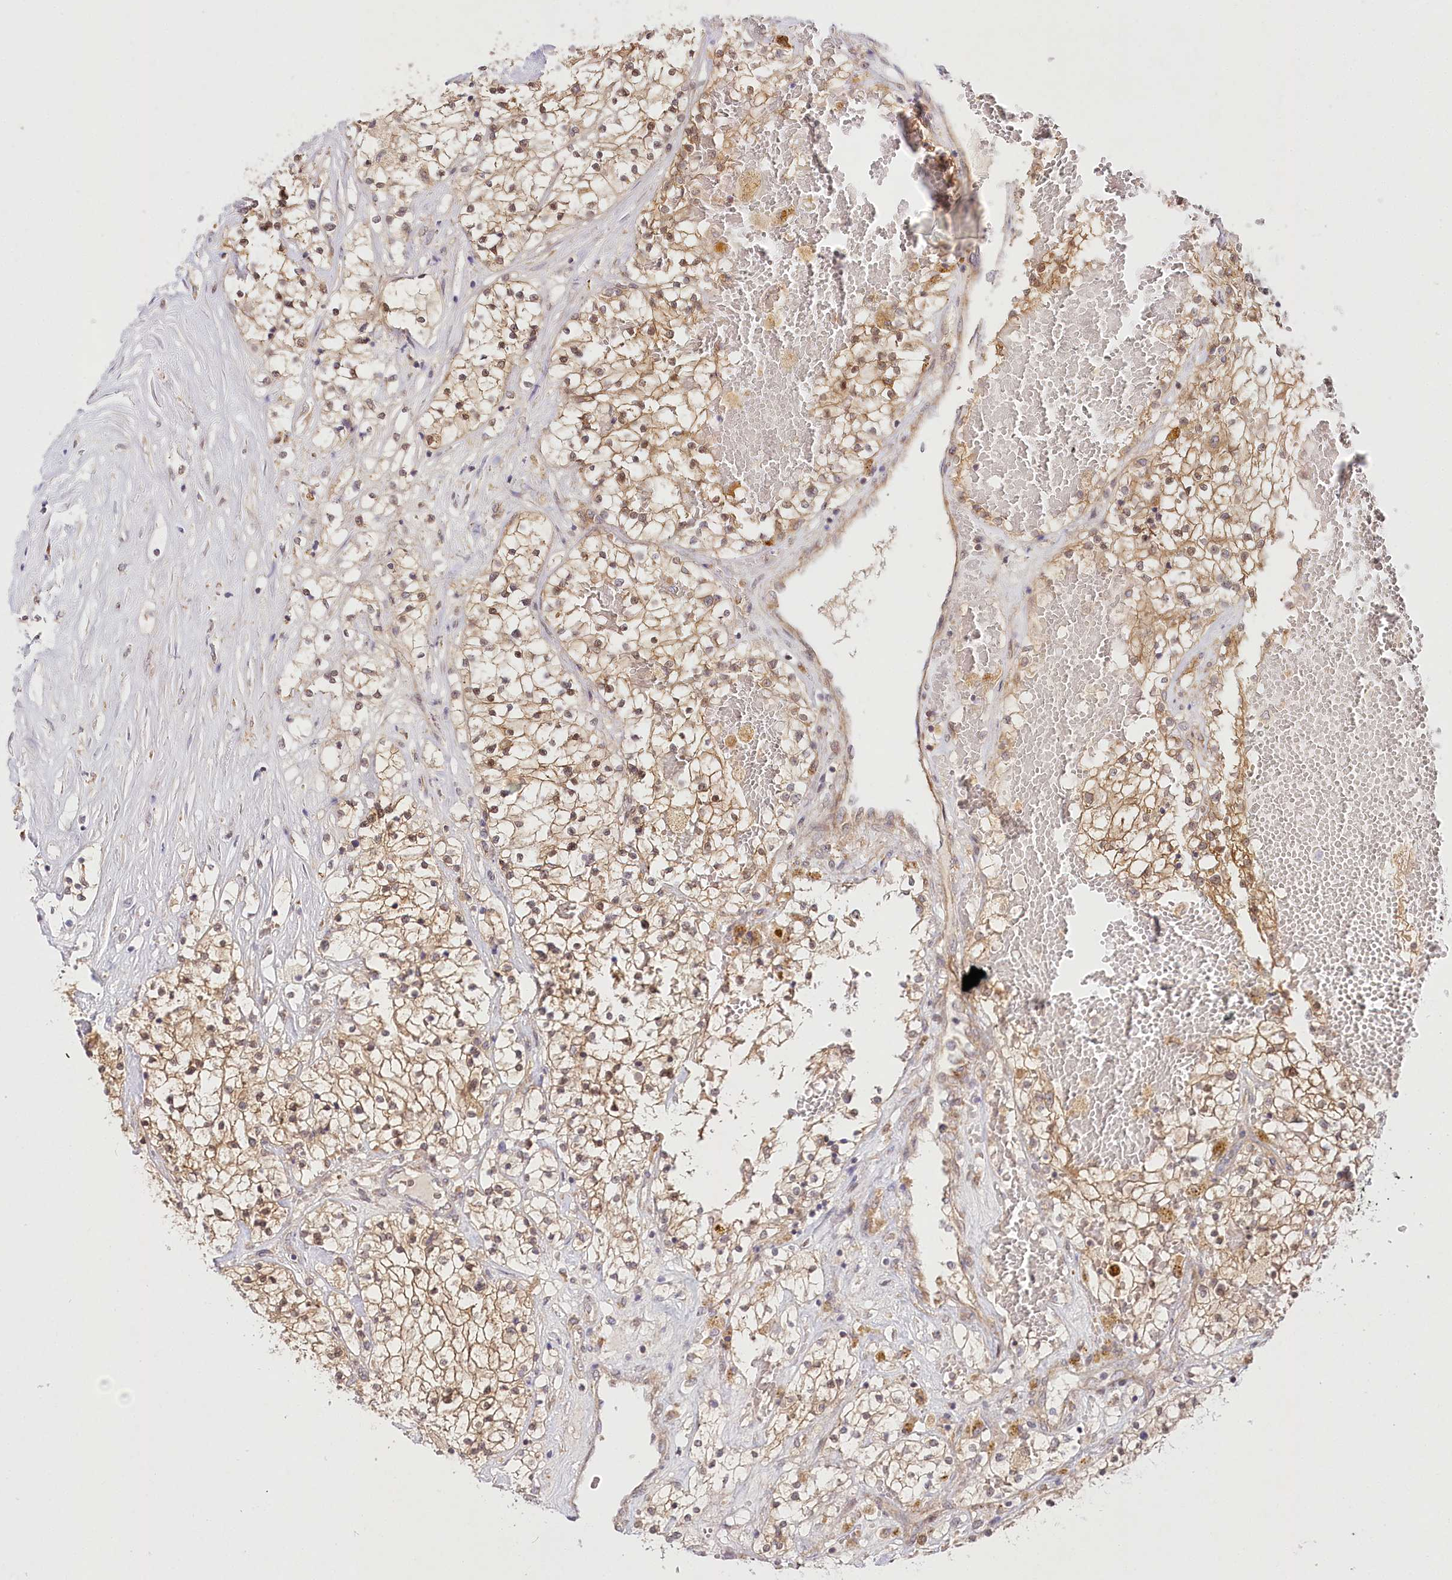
{"staining": {"intensity": "weak", "quantity": ">75%", "location": "cytoplasmic/membranous"}, "tissue": "renal cancer", "cell_type": "Tumor cells", "image_type": "cancer", "snomed": [{"axis": "morphology", "description": "Normal tissue, NOS"}, {"axis": "morphology", "description": "Adenocarcinoma, NOS"}, {"axis": "topography", "description": "Kidney"}], "caption": "Immunohistochemistry (IHC) image of renal adenocarcinoma stained for a protein (brown), which exhibits low levels of weak cytoplasmic/membranous expression in approximately >75% of tumor cells.", "gene": "INPP4B", "patient": {"sex": "male", "age": 68}}